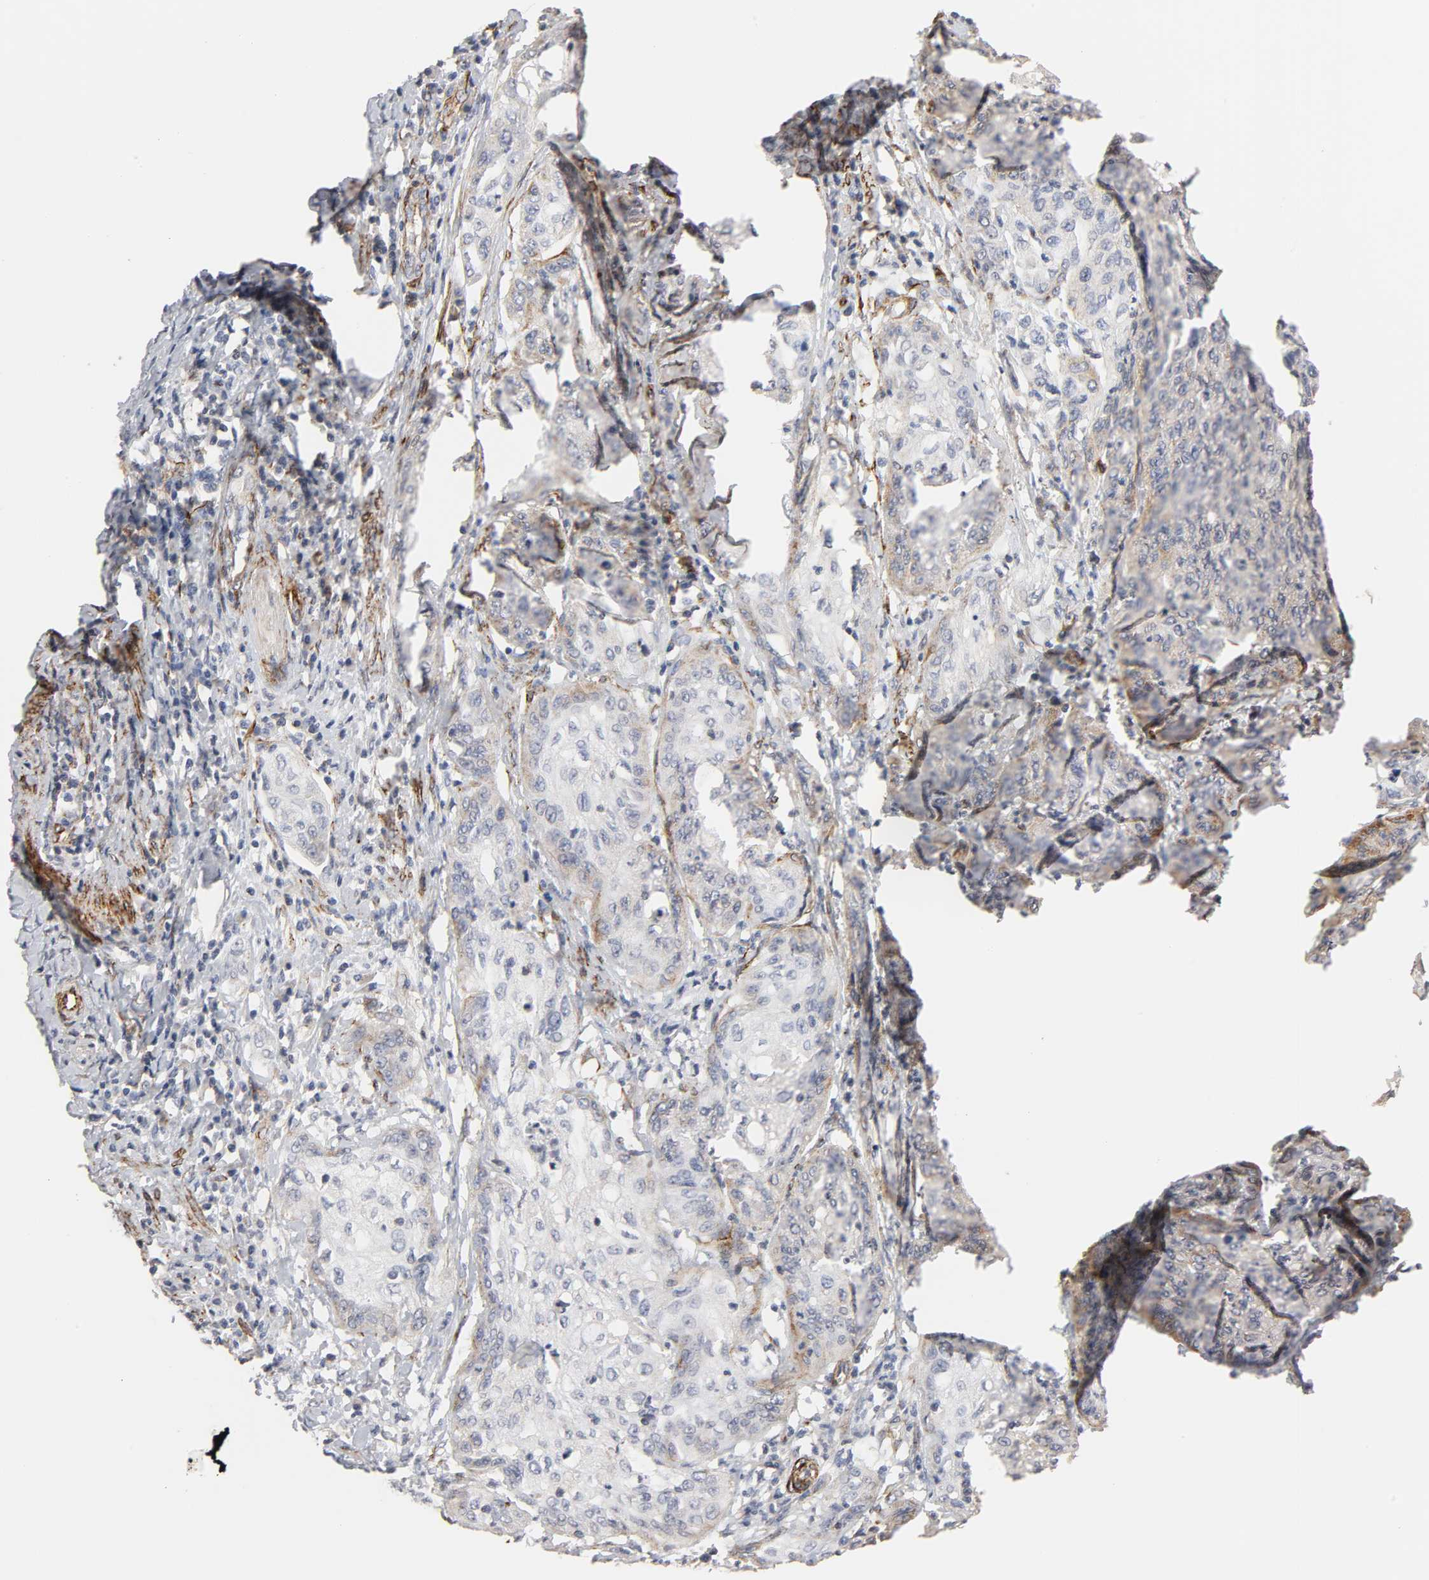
{"staining": {"intensity": "moderate", "quantity": "<25%", "location": "cytoplasmic/membranous"}, "tissue": "cervical cancer", "cell_type": "Tumor cells", "image_type": "cancer", "snomed": [{"axis": "morphology", "description": "Squamous cell carcinoma, NOS"}, {"axis": "topography", "description": "Cervix"}], "caption": "Cervical squamous cell carcinoma stained with a protein marker reveals moderate staining in tumor cells.", "gene": "GNG2", "patient": {"sex": "female", "age": 41}}